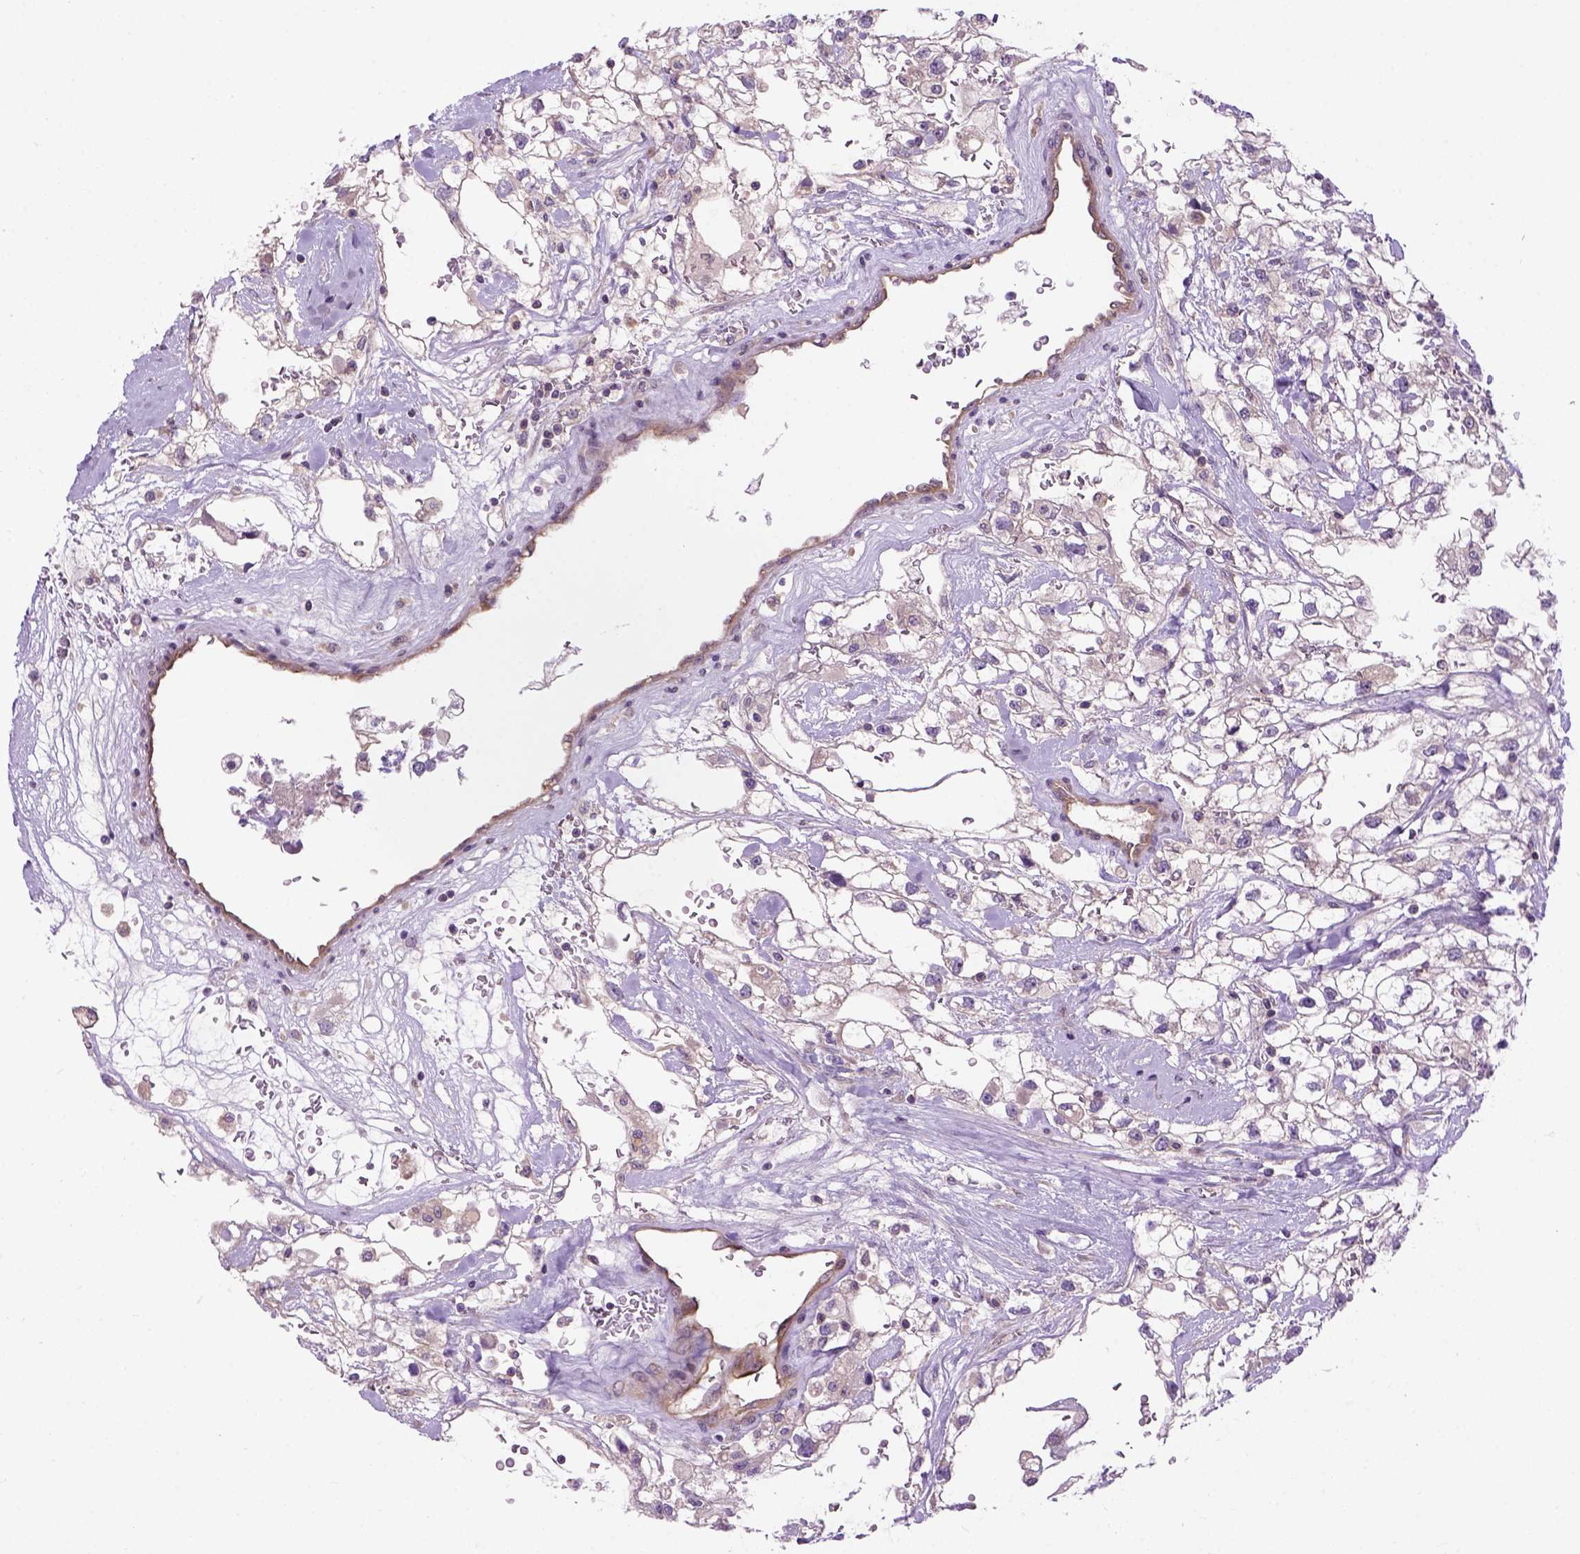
{"staining": {"intensity": "negative", "quantity": "none", "location": "none"}, "tissue": "renal cancer", "cell_type": "Tumor cells", "image_type": "cancer", "snomed": [{"axis": "morphology", "description": "Adenocarcinoma, NOS"}, {"axis": "topography", "description": "Kidney"}], "caption": "Photomicrograph shows no significant protein staining in tumor cells of adenocarcinoma (renal). Nuclei are stained in blue.", "gene": "CASKIN2", "patient": {"sex": "male", "age": 59}}